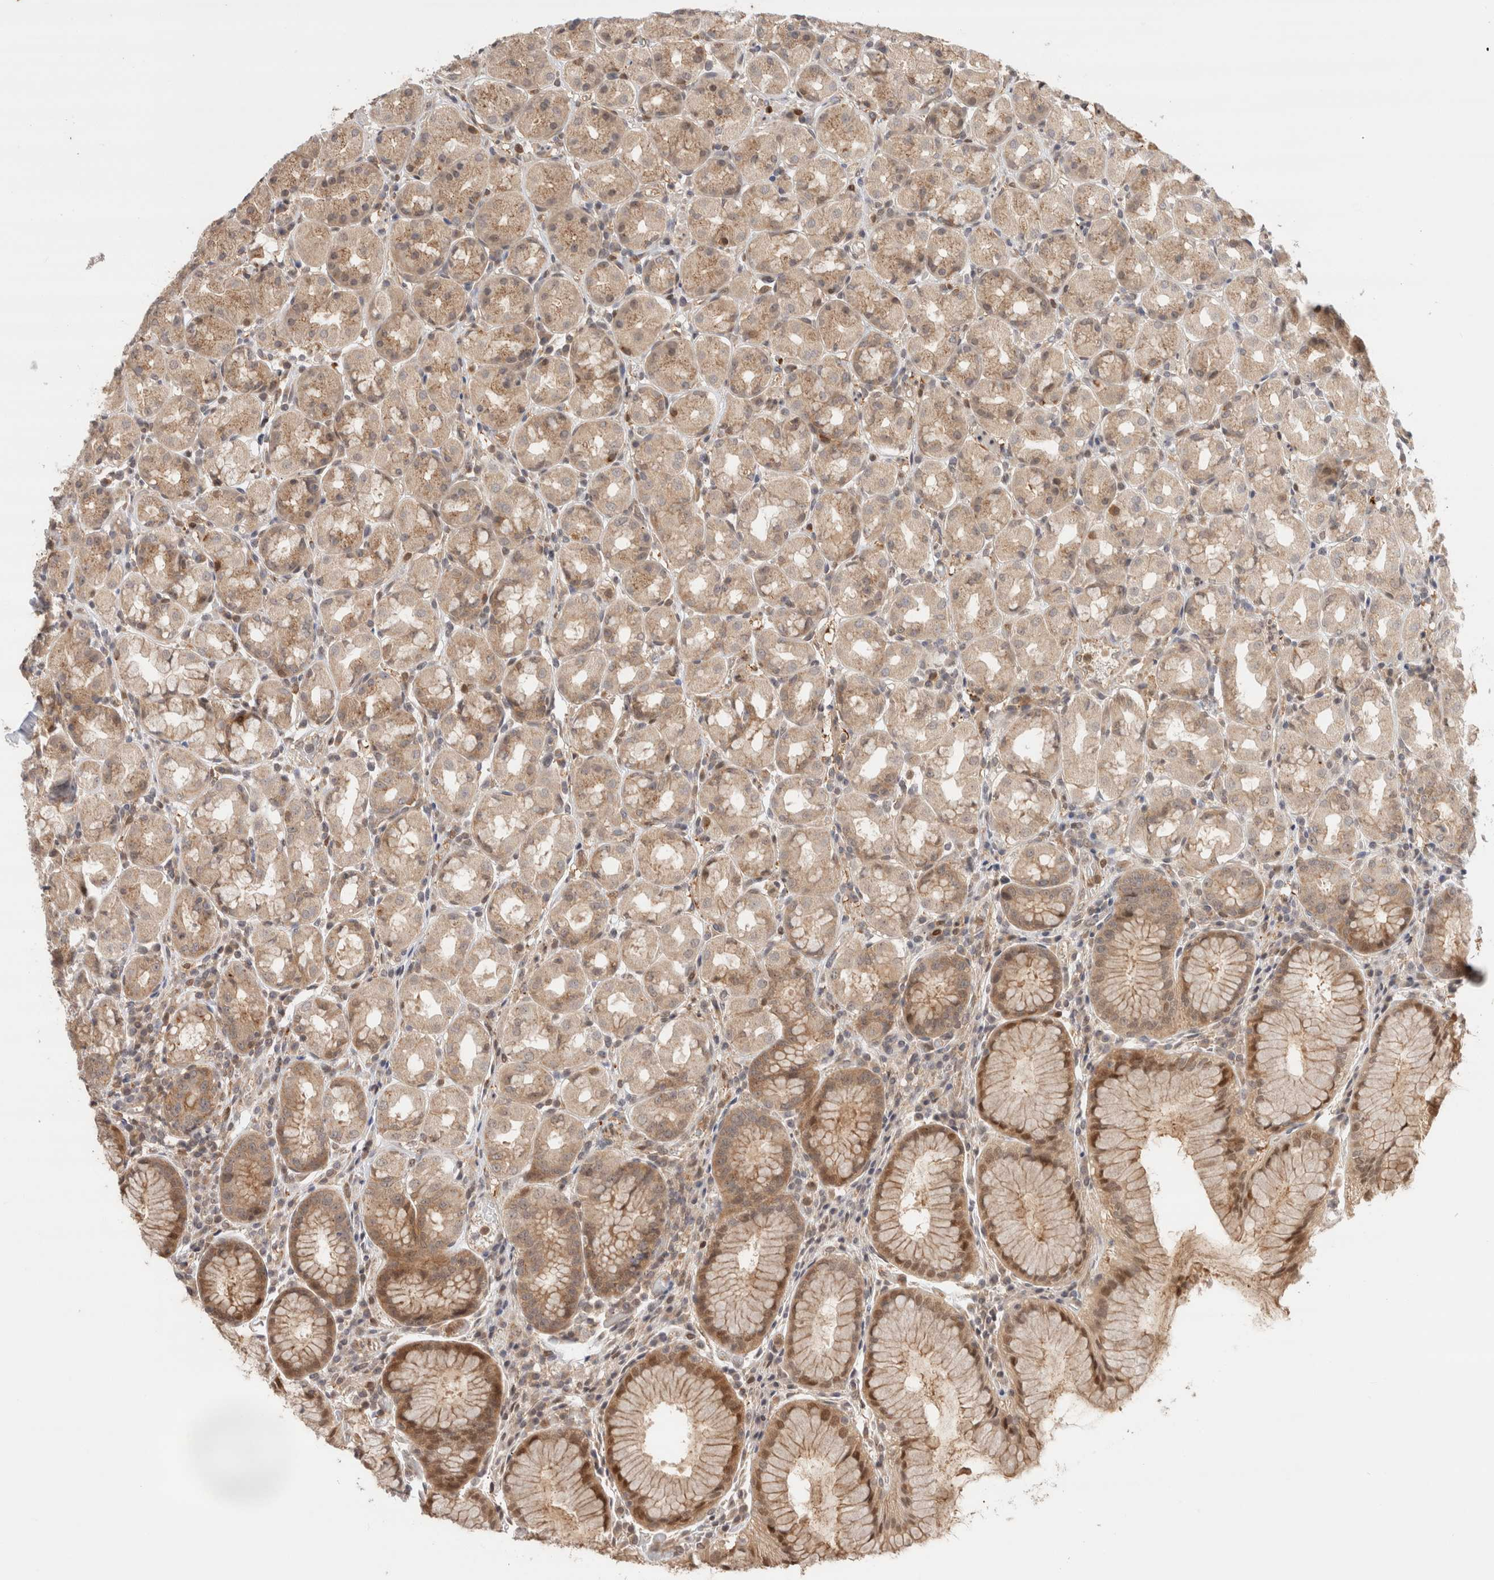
{"staining": {"intensity": "moderate", "quantity": ">75%", "location": "cytoplasmic/membranous,nuclear"}, "tissue": "stomach", "cell_type": "Glandular cells", "image_type": "normal", "snomed": [{"axis": "morphology", "description": "Normal tissue, NOS"}, {"axis": "topography", "description": "Stomach, lower"}], "caption": "Brown immunohistochemical staining in unremarkable human stomach shows moderate cytoplasmic/membranous,nuclear staining in about >75% of glandular cells.", "gene": "OTUD6B", "patient": {"sex": "female", "age": 56}}